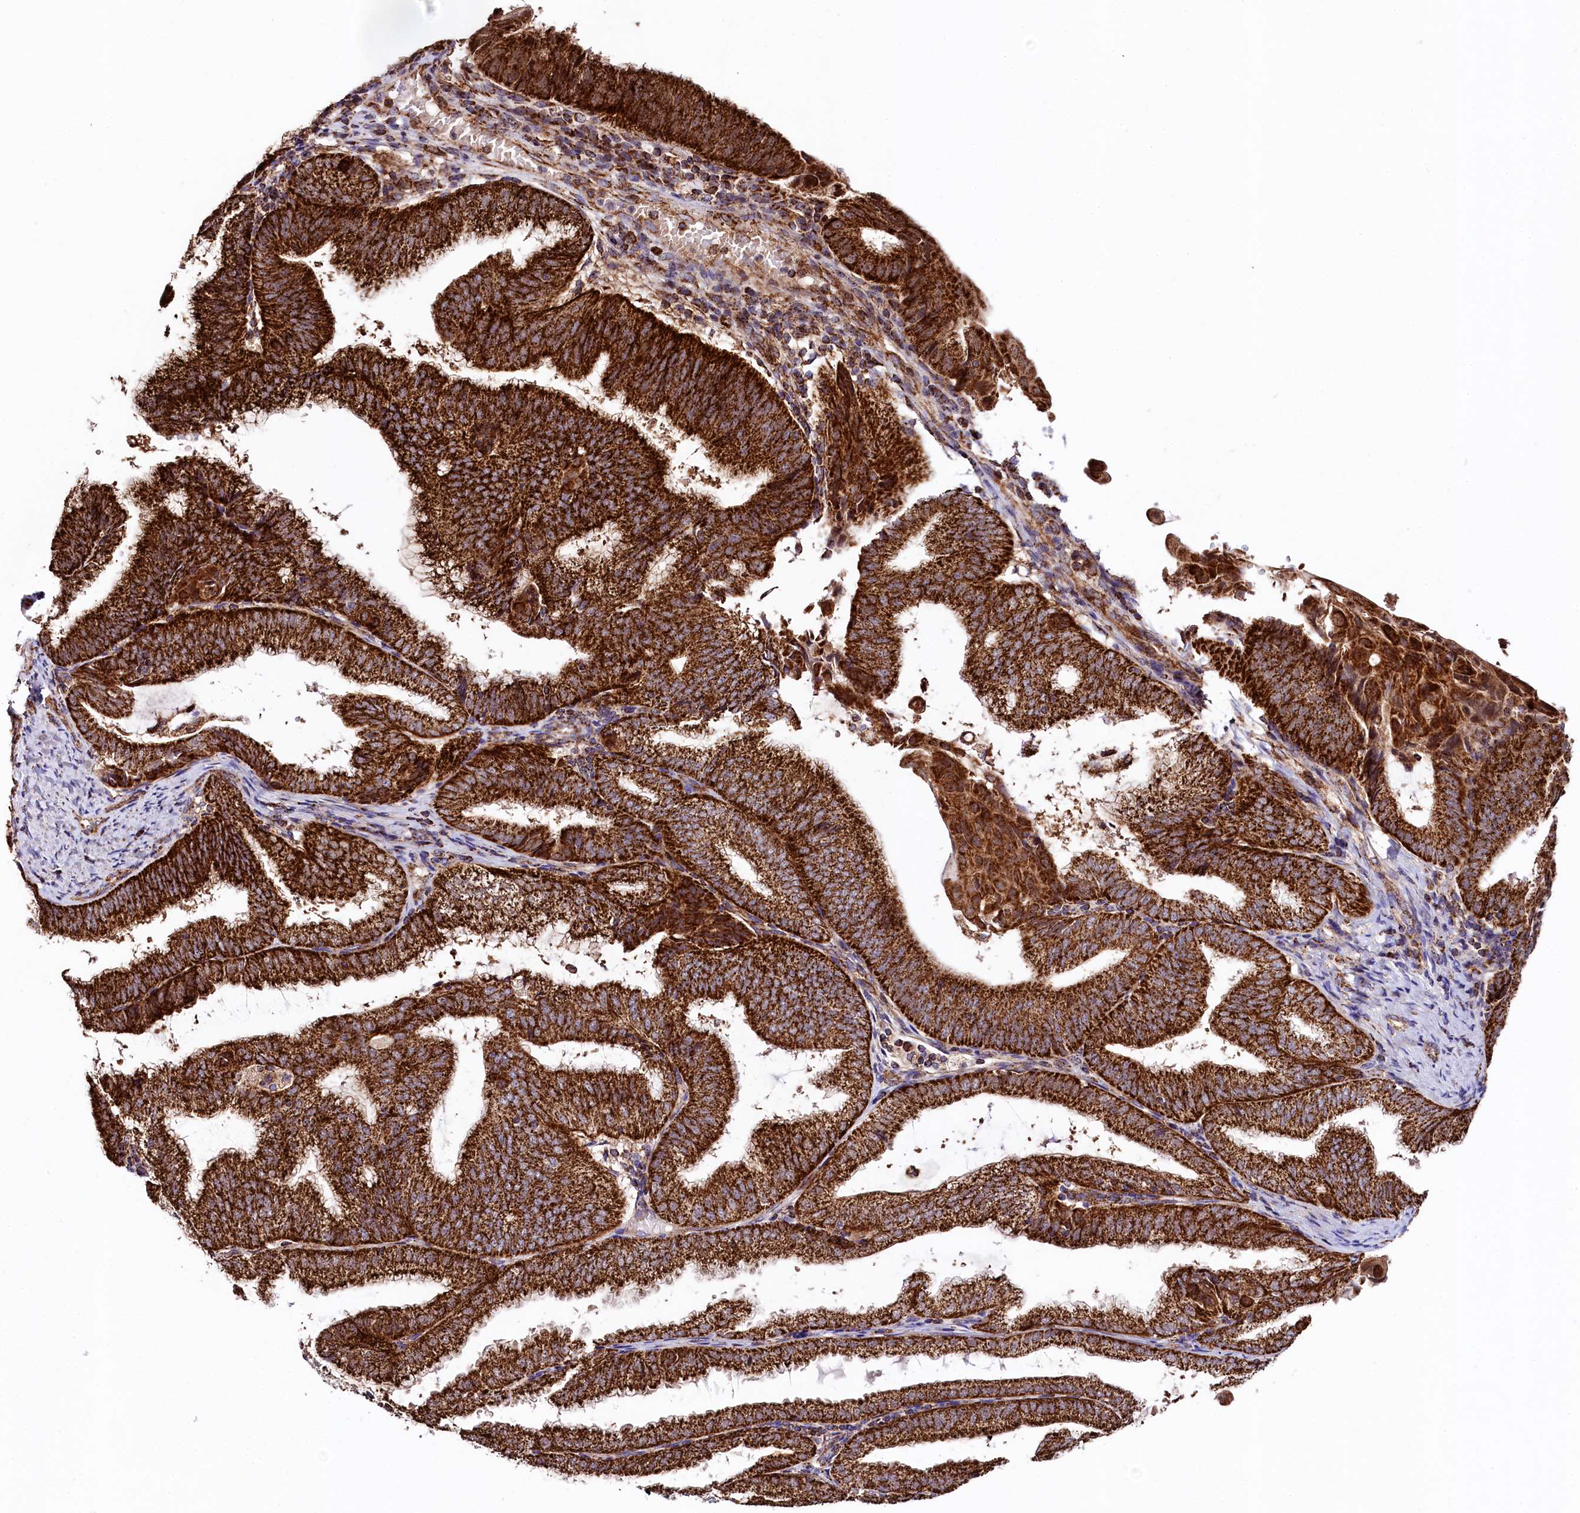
{"staining": {"intensity": "strong", "quantity": ">75%", "location": "cytoplasmic/membranous"}, "tissue": "endometrial cancer", "cell_type": "Tumor cells", "image_type": "cancer", "snomed": [{"axis": "morphology", "description": "Adenocarcinoma, NOS"}, {"axis": "topography", "description": "Endometrium"}], "caption": "Immunohistochemistry (IHC) (DAB) staining of endometrial cancer (adenocarcinoma) displays strong cytoplasmic/membranous protein positivity in about >75% of tumor cells.", "gene": "CLYBL", "patient": {"sex": "female", "age": 49}}